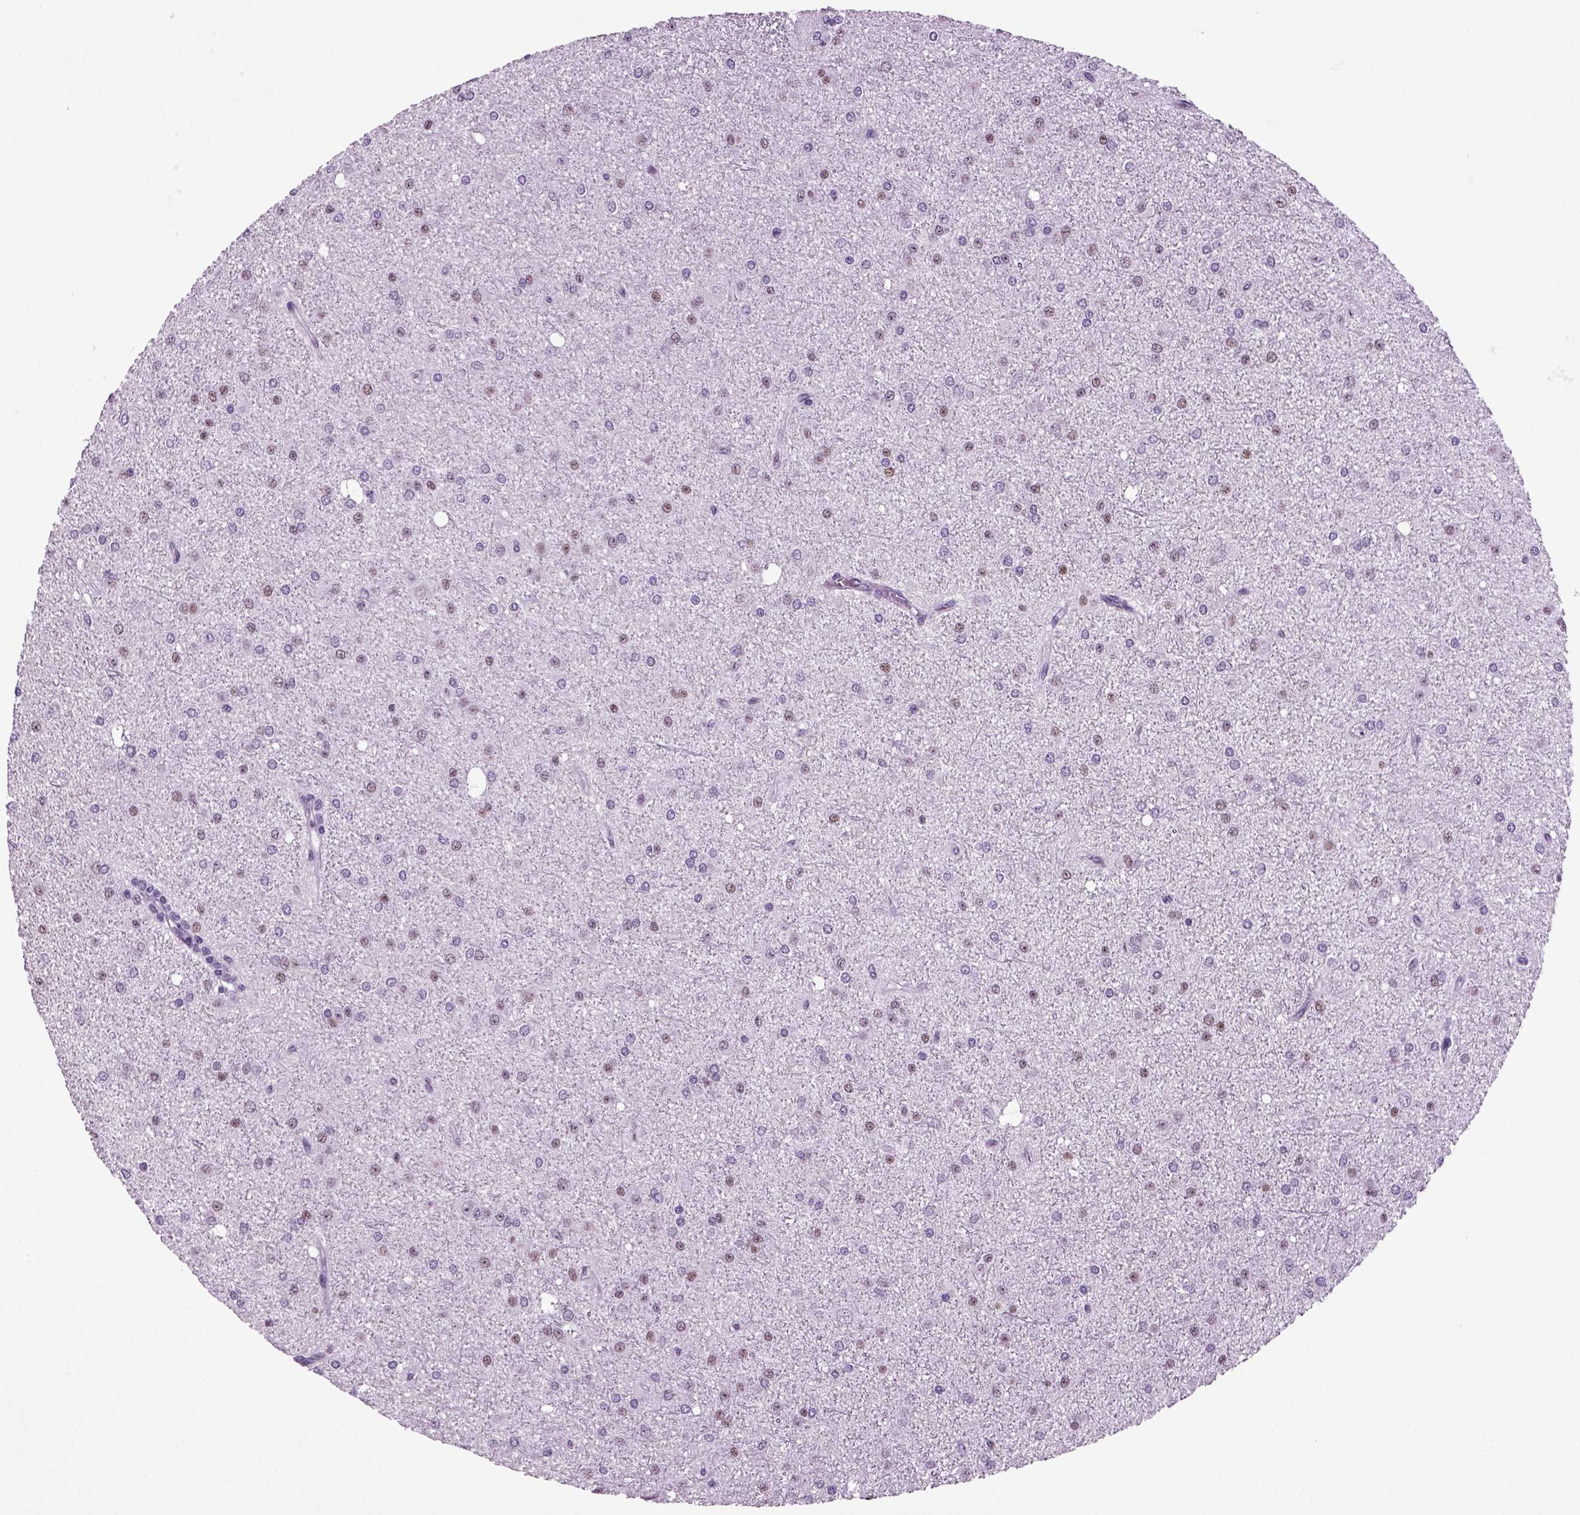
{"staining": {"intensity": "strong", "quantity": "<25%", "location": "nuclear"}, "tissue": "glioma", "cell_type": "Tumor cells", "image_type": "cancer", "snomed": [{"axis": "morphology", "description": "Glioma, malignant, Low grade"}, {"axis": "topography", "description": "Brain"}], "caption": "This is an image of IHC staining of glioma, which shows strong positivity in the nuclear of tumor cells.", "gene": "RFX3", "patient": {"sex": "male", "age": 27}}